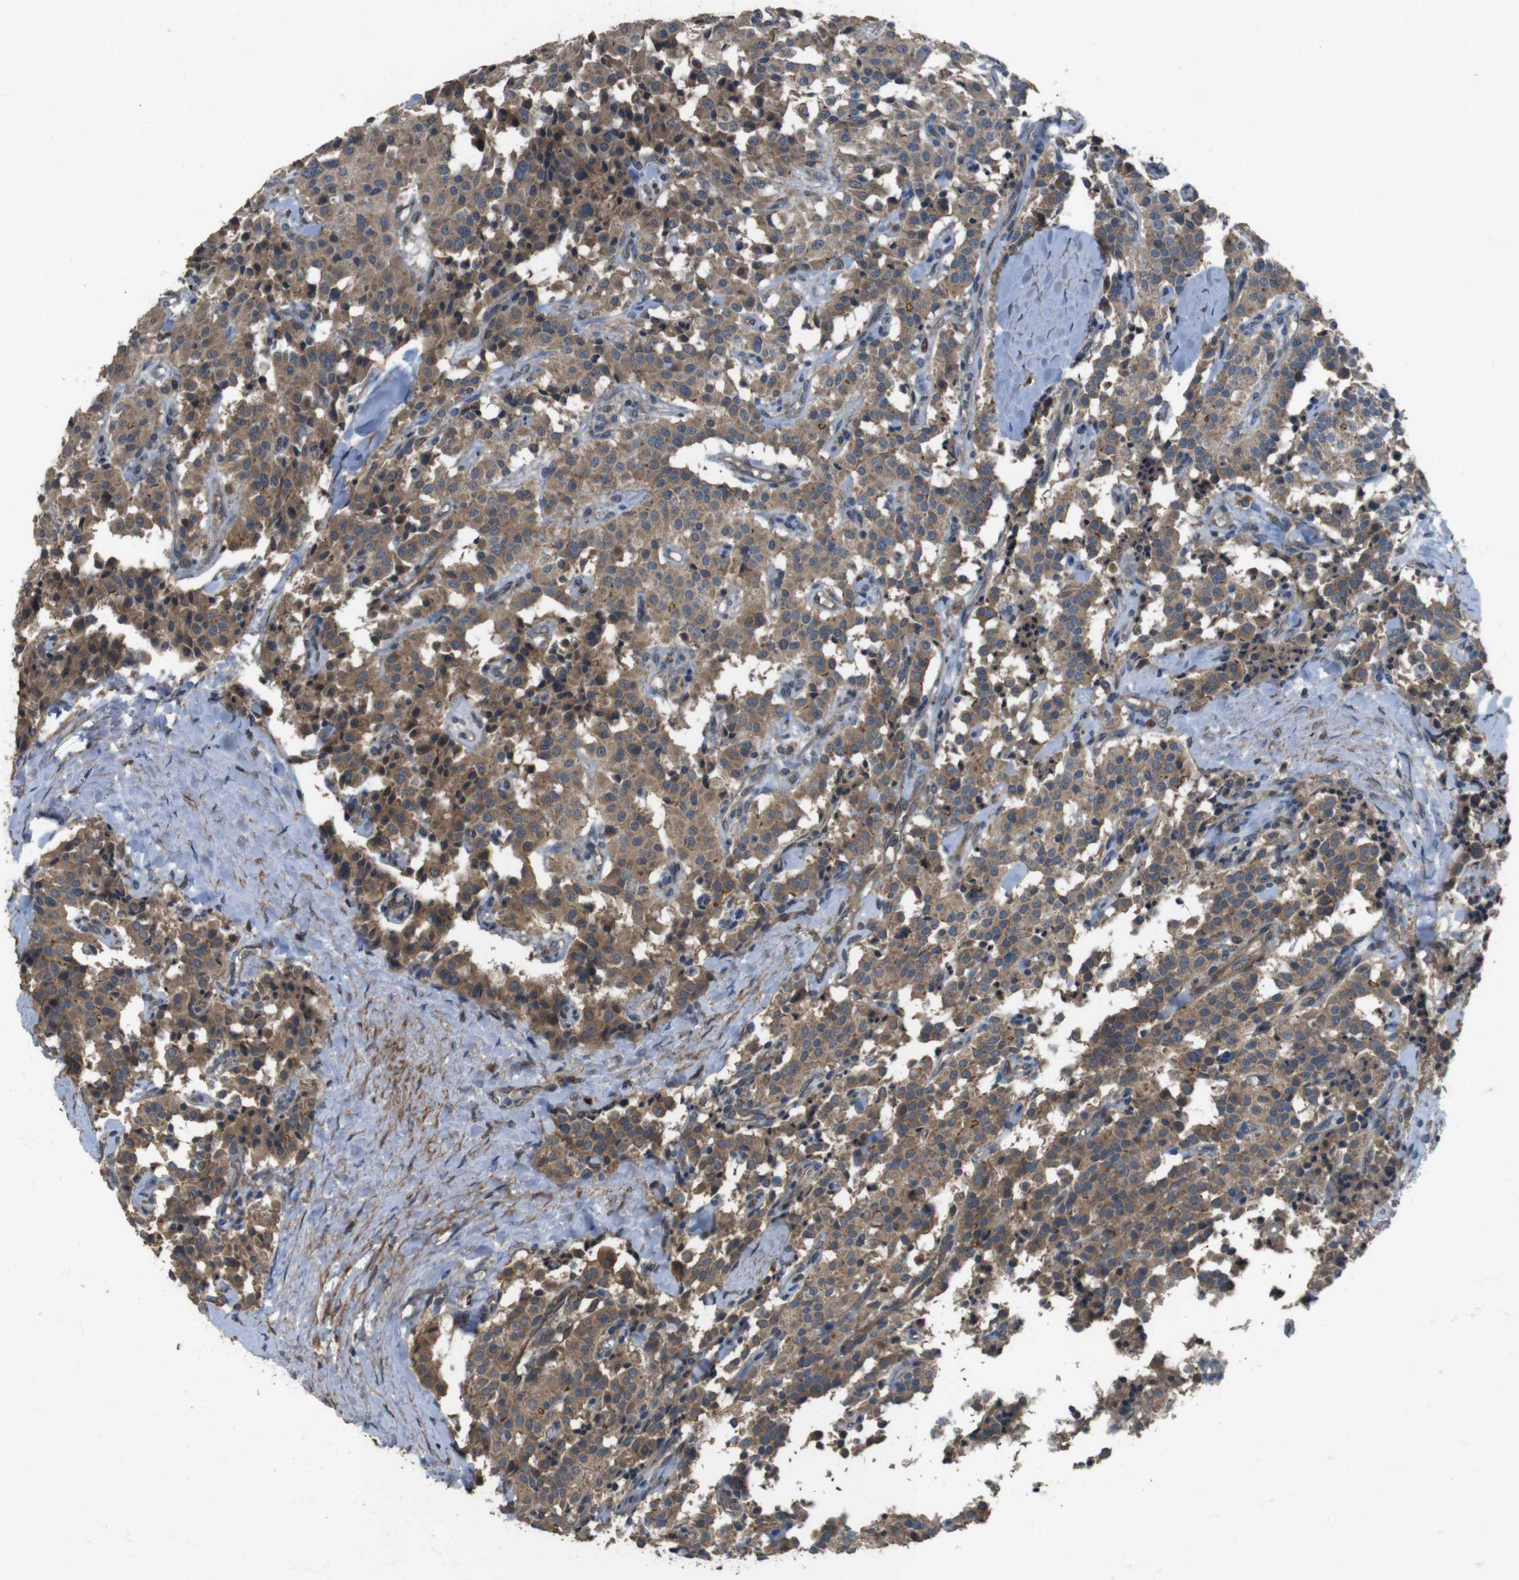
{"staining": {"intensity": "moderate", "quantity": ">75%", "location": "cytoplasmic/membranous"}, "tissue": "carcinoid", "cell_type": "Tumor cells", "image_type": "cancer", "snomed": [{"axis": "morphology", "description": "Carcinoid, malignant, NOS"}, {"axis": "topography", "description": "Lung"}], "caption": "A histopathology image of carcinoid (malignant) stained for a protein demonstrates moderate cytoplasmic/membranous brown staining in tumor cells. The protein is stained brown, and the nuclei are stained in blue (DAB (3,3'-diaminobenzidine) IHC with brightfield microscopy, high magnification).", "gene": "FUT2", "patient": {"sex": "male", "age": 30}}